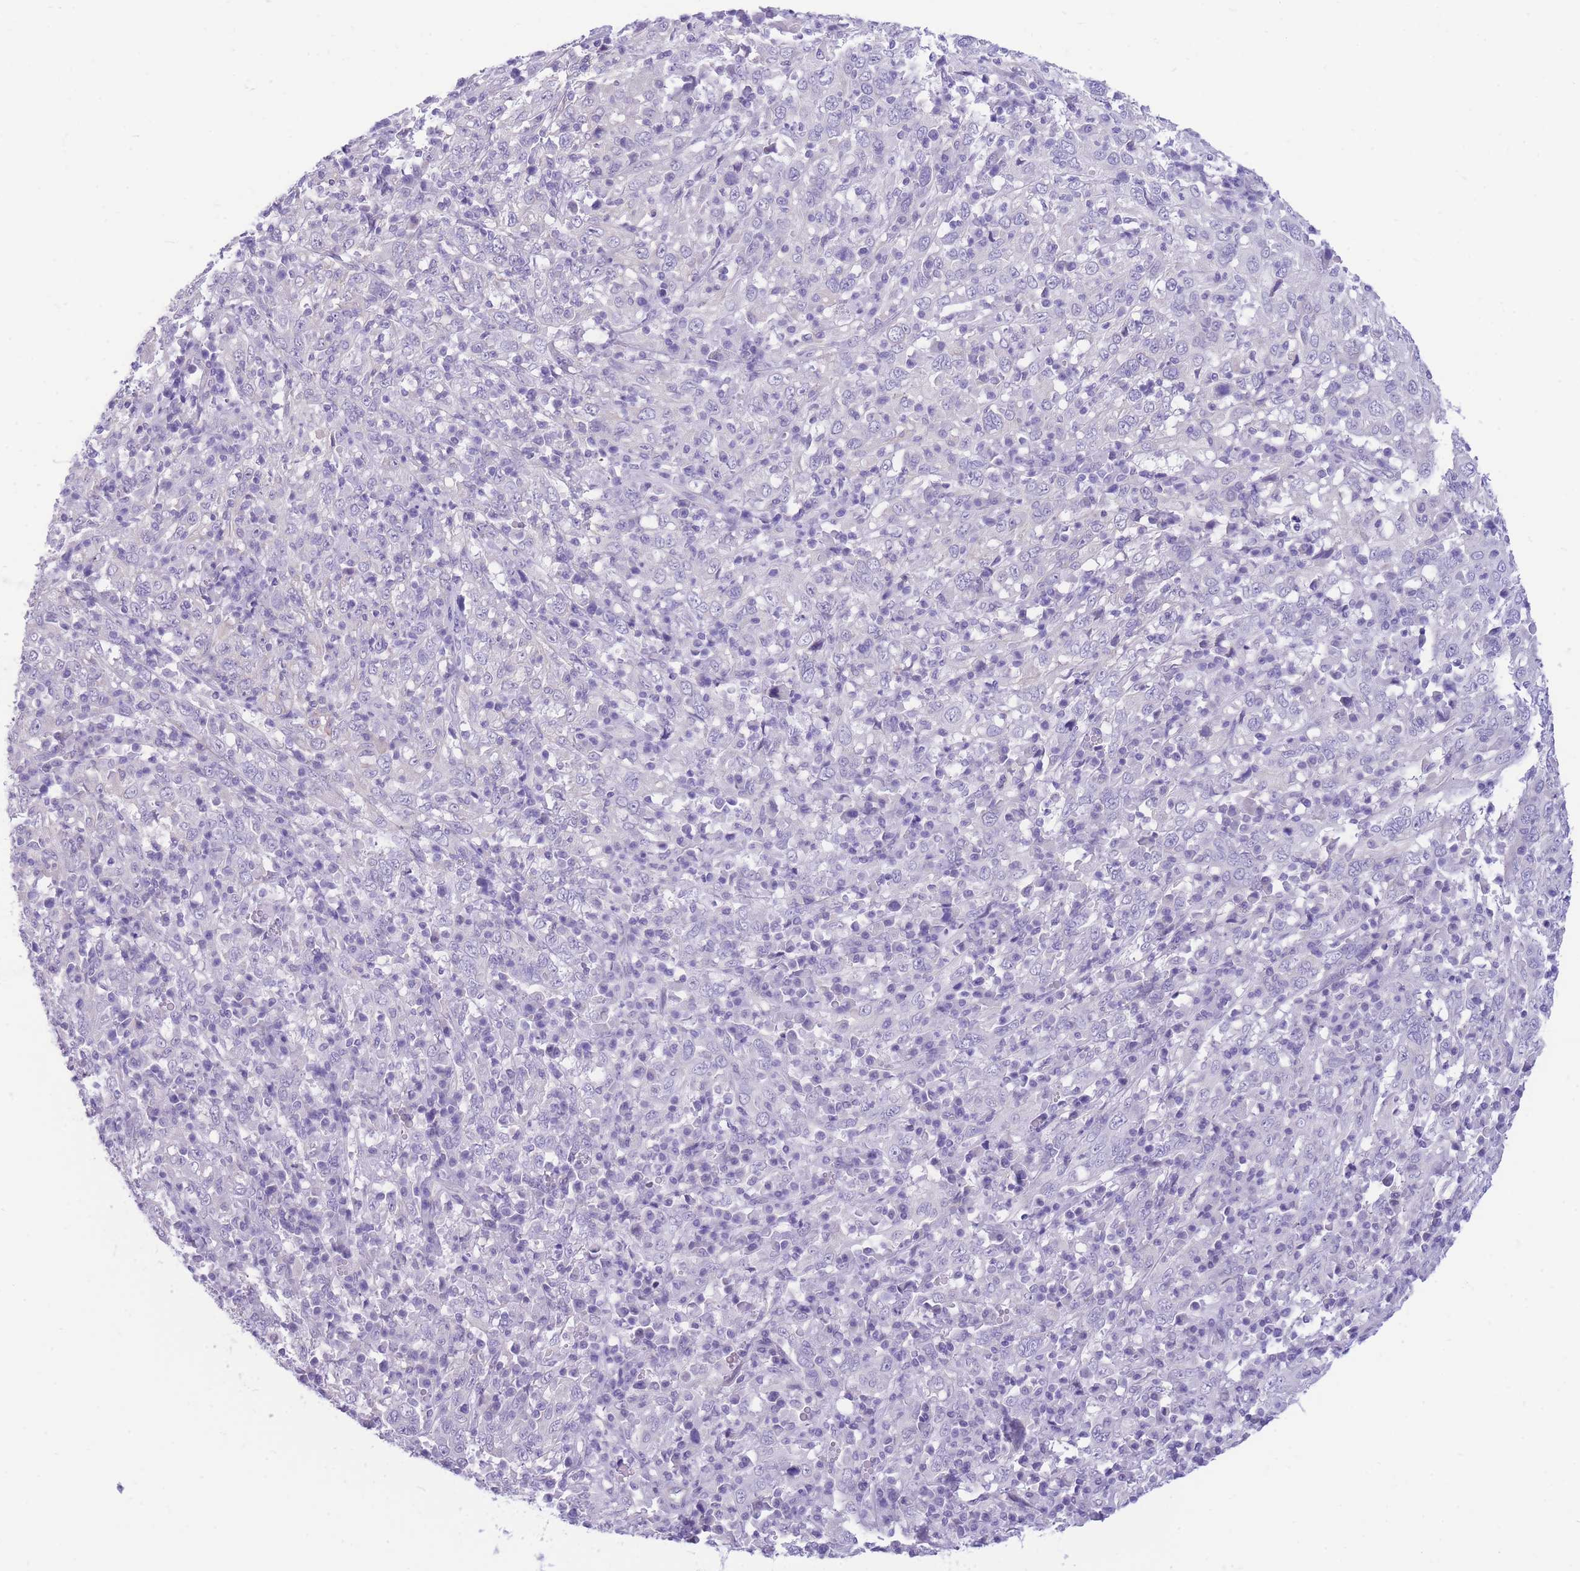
{"staining": {"intensity": "negative", "quantity": "none", "location": "none"}, "tissue": "cervical cancer", "cell_type": "Tumor cells", "image_type": "cancer", "snomed": [{"axis": "morphology", "description": "Squamous cell carcinoma, NOS"}, {"axis": "topography", "description": "Cervix"}], "caption": "Immunohistochemistry (IHC) image of cervical cancer stained for a protein (brown), which demonstrates no expression in tumor cells.", "gene": "ZNF311", "patient": {"sex": "female", "age": 46}}